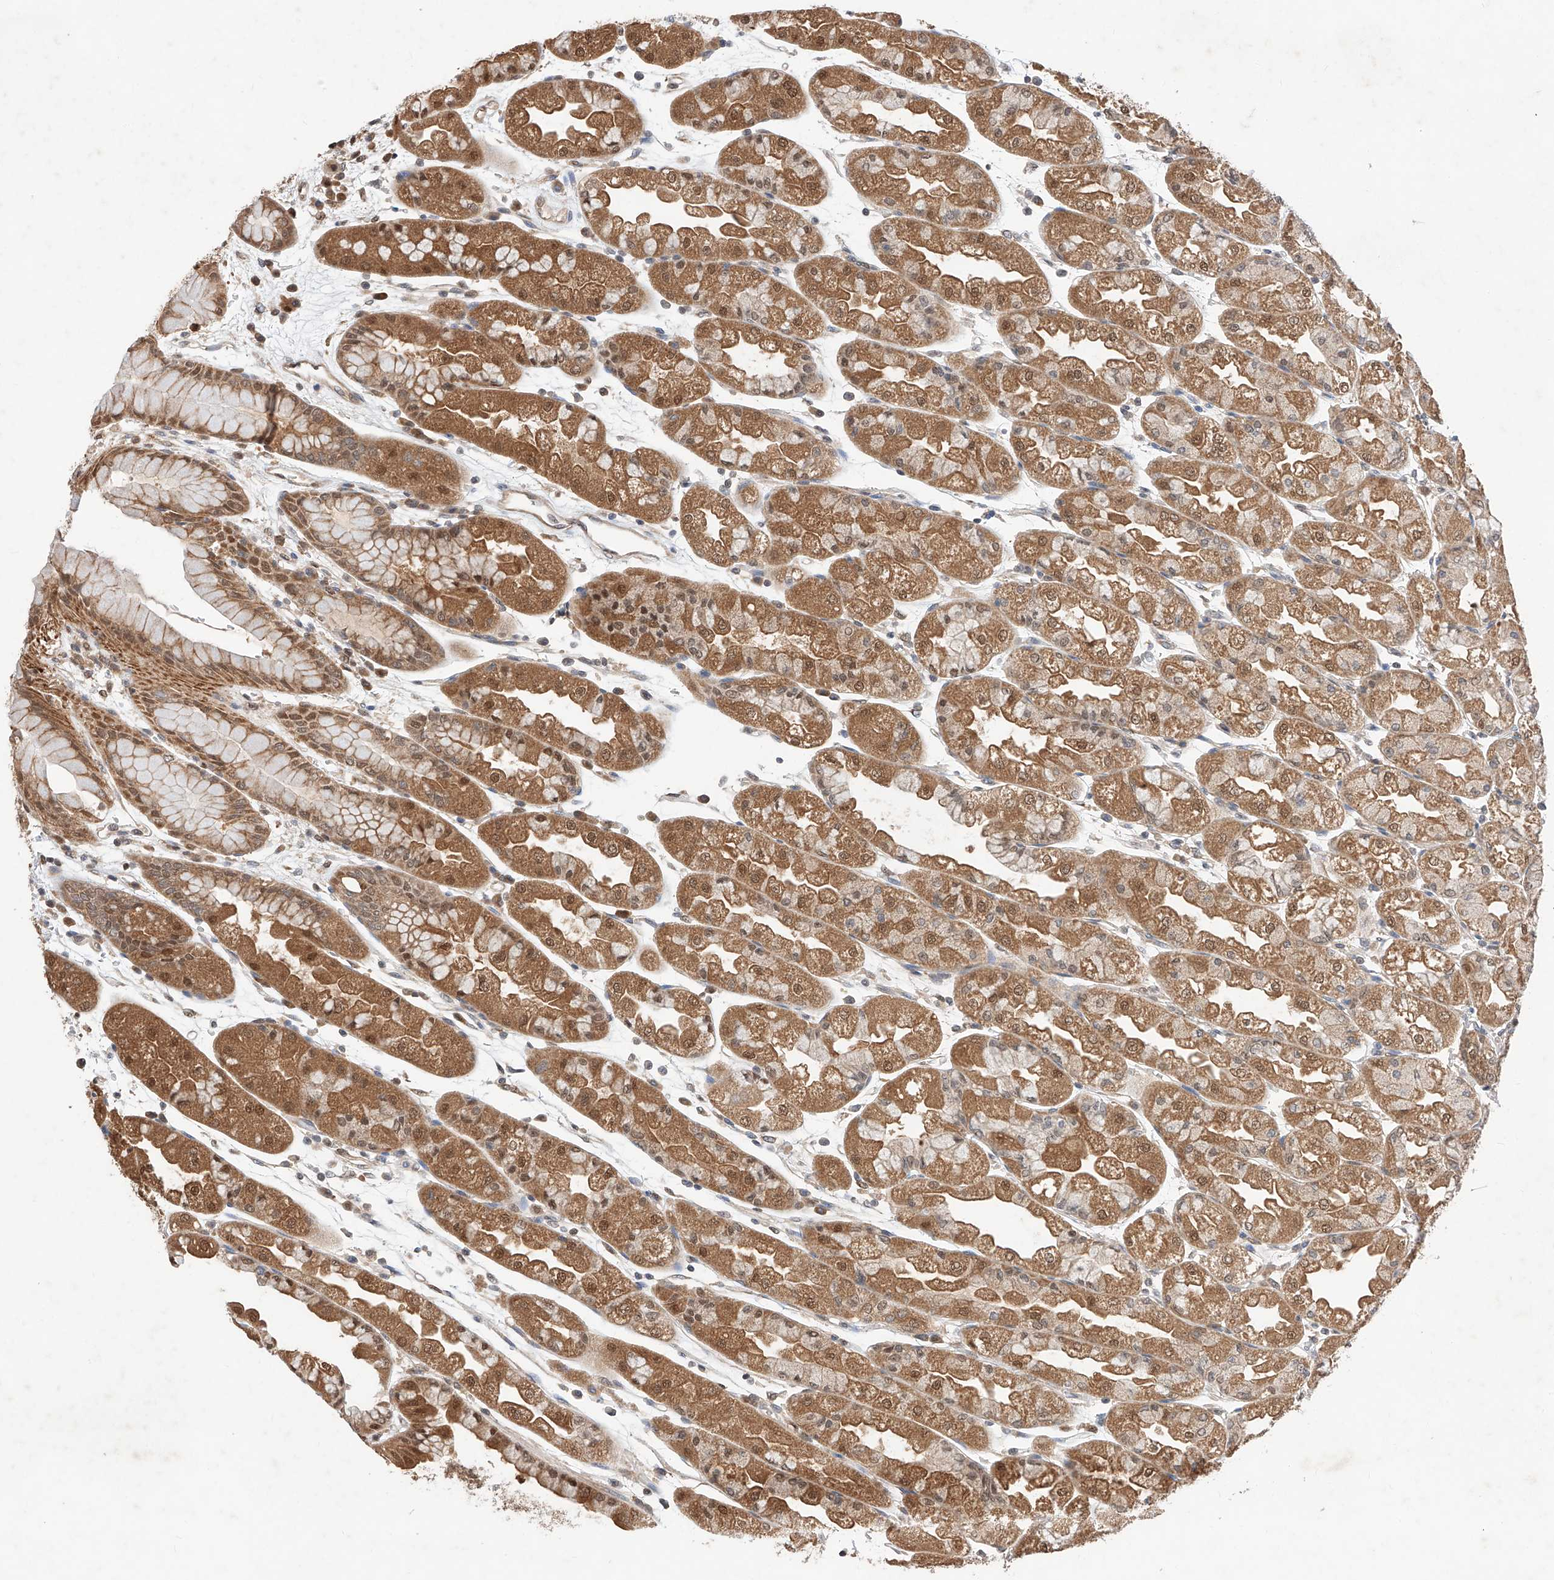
{"staining": {"intensity": "moderate", "quantity": ">75%", "location": "cytoplasmic/membranous,nuclear"}, "tissue": "stomach", "cell_type": "Glandular cells", "image_type": "normal", "snomed": [{"axis": "morphology", "description": "Normal tissue, NOS"}, {"axis": "topography", "description": "Stomach, upper"}], "caption": "Brown immunohistochemical staining in benign stomach demonstrates moderate cytoplasmic/membranous,nuclear staining in approximately >75% of glandular cells. Using DAB (brown) and hematoxylin (blue) stains, captured at high magnification using brightfield microscopy.", "gene": "ZSCAN4", "patient": {"sex": "male", "age": 47}}